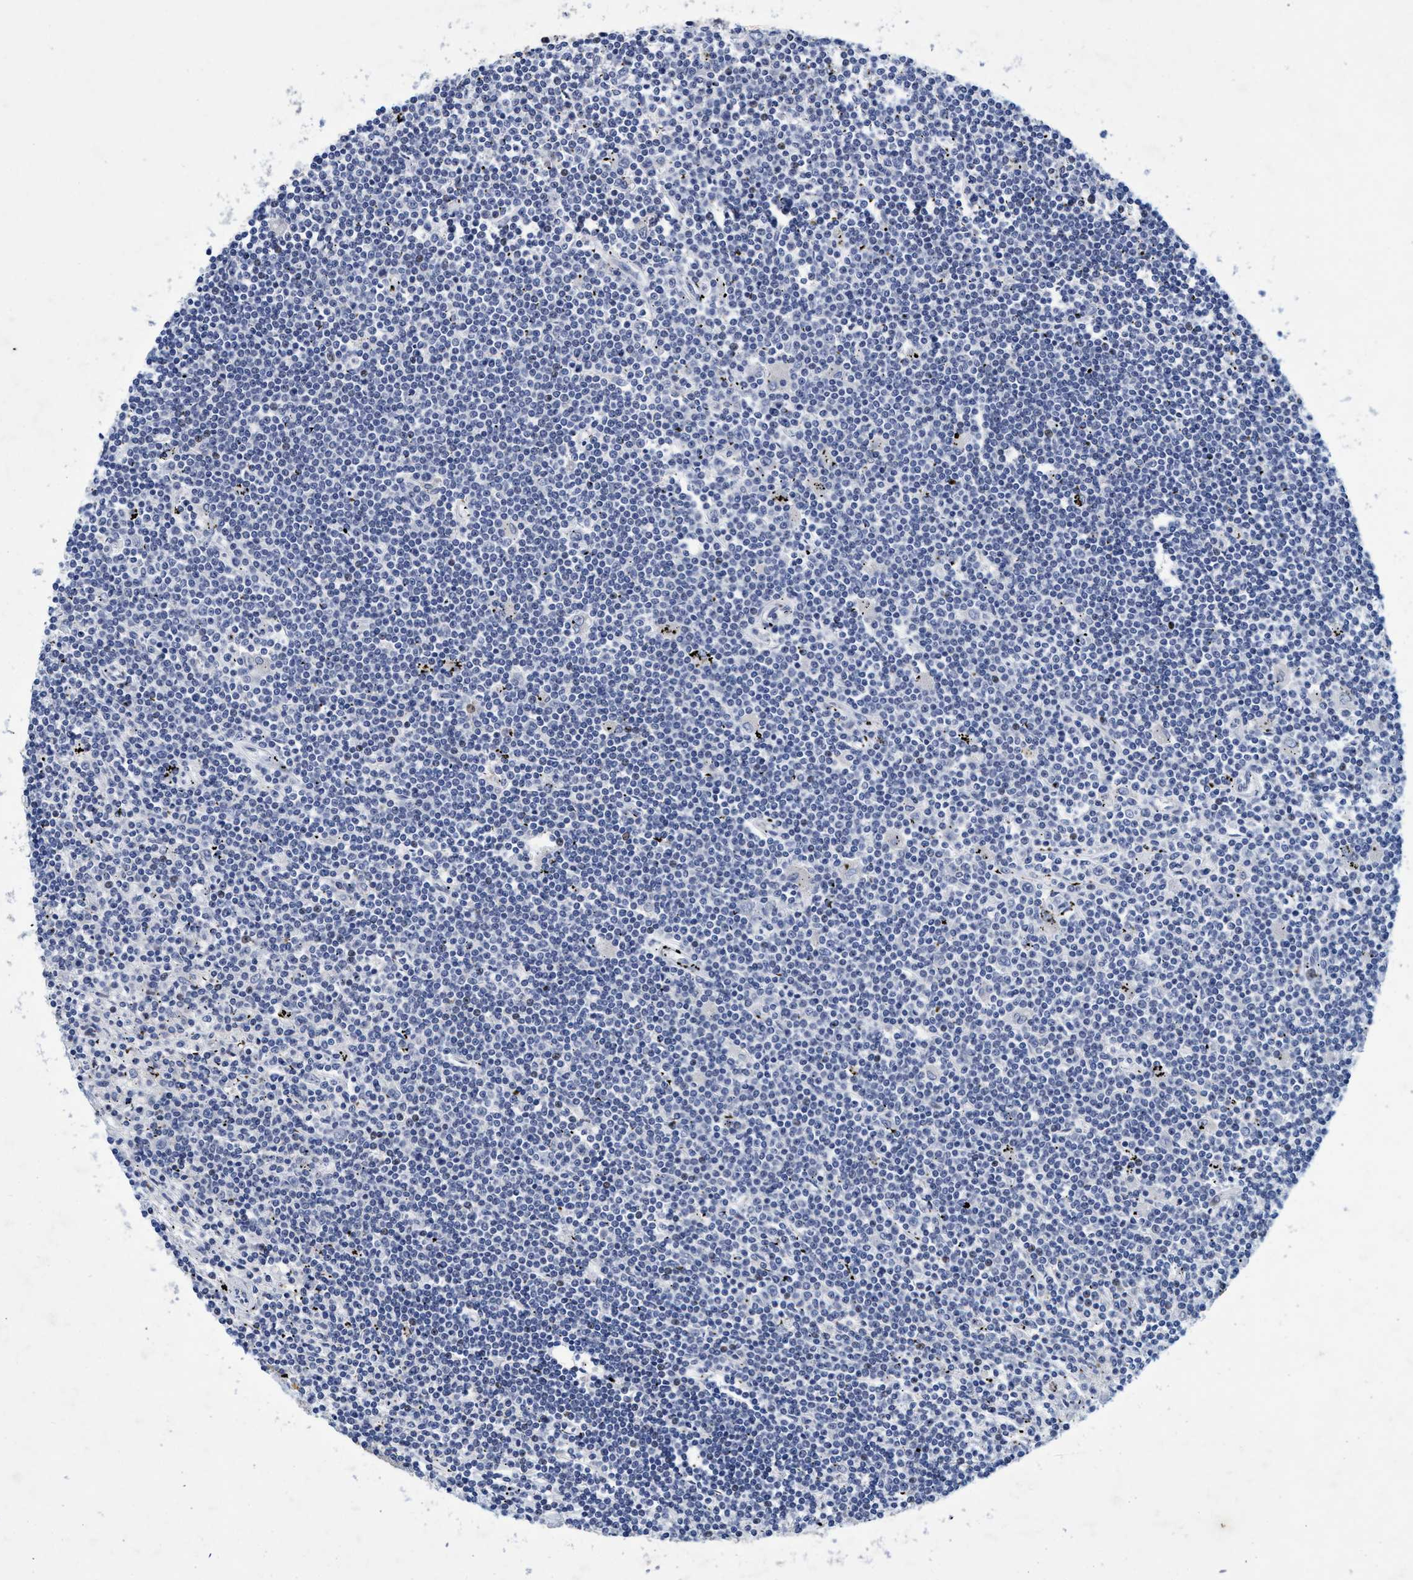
{"staining": {"intensity": "negative", "quantity": "none", "location": "none"}, "tissue": "lymphoma", "cell_type": "Tumor cells", "image_type": "cancer", "snomed": [{"axis": "morphology", "description": "Malignant lymphoma, non-Hodgkin's type, Low grade"}, {"axis": "topography", "description": "Spleen"}], "caption": "There is no significant staining in tumor cells of malignant lymphoma, non-Hodgkin's type (low-grade).", "gene": "GRB14", "patient": {"sex": "male", "age": 76}}